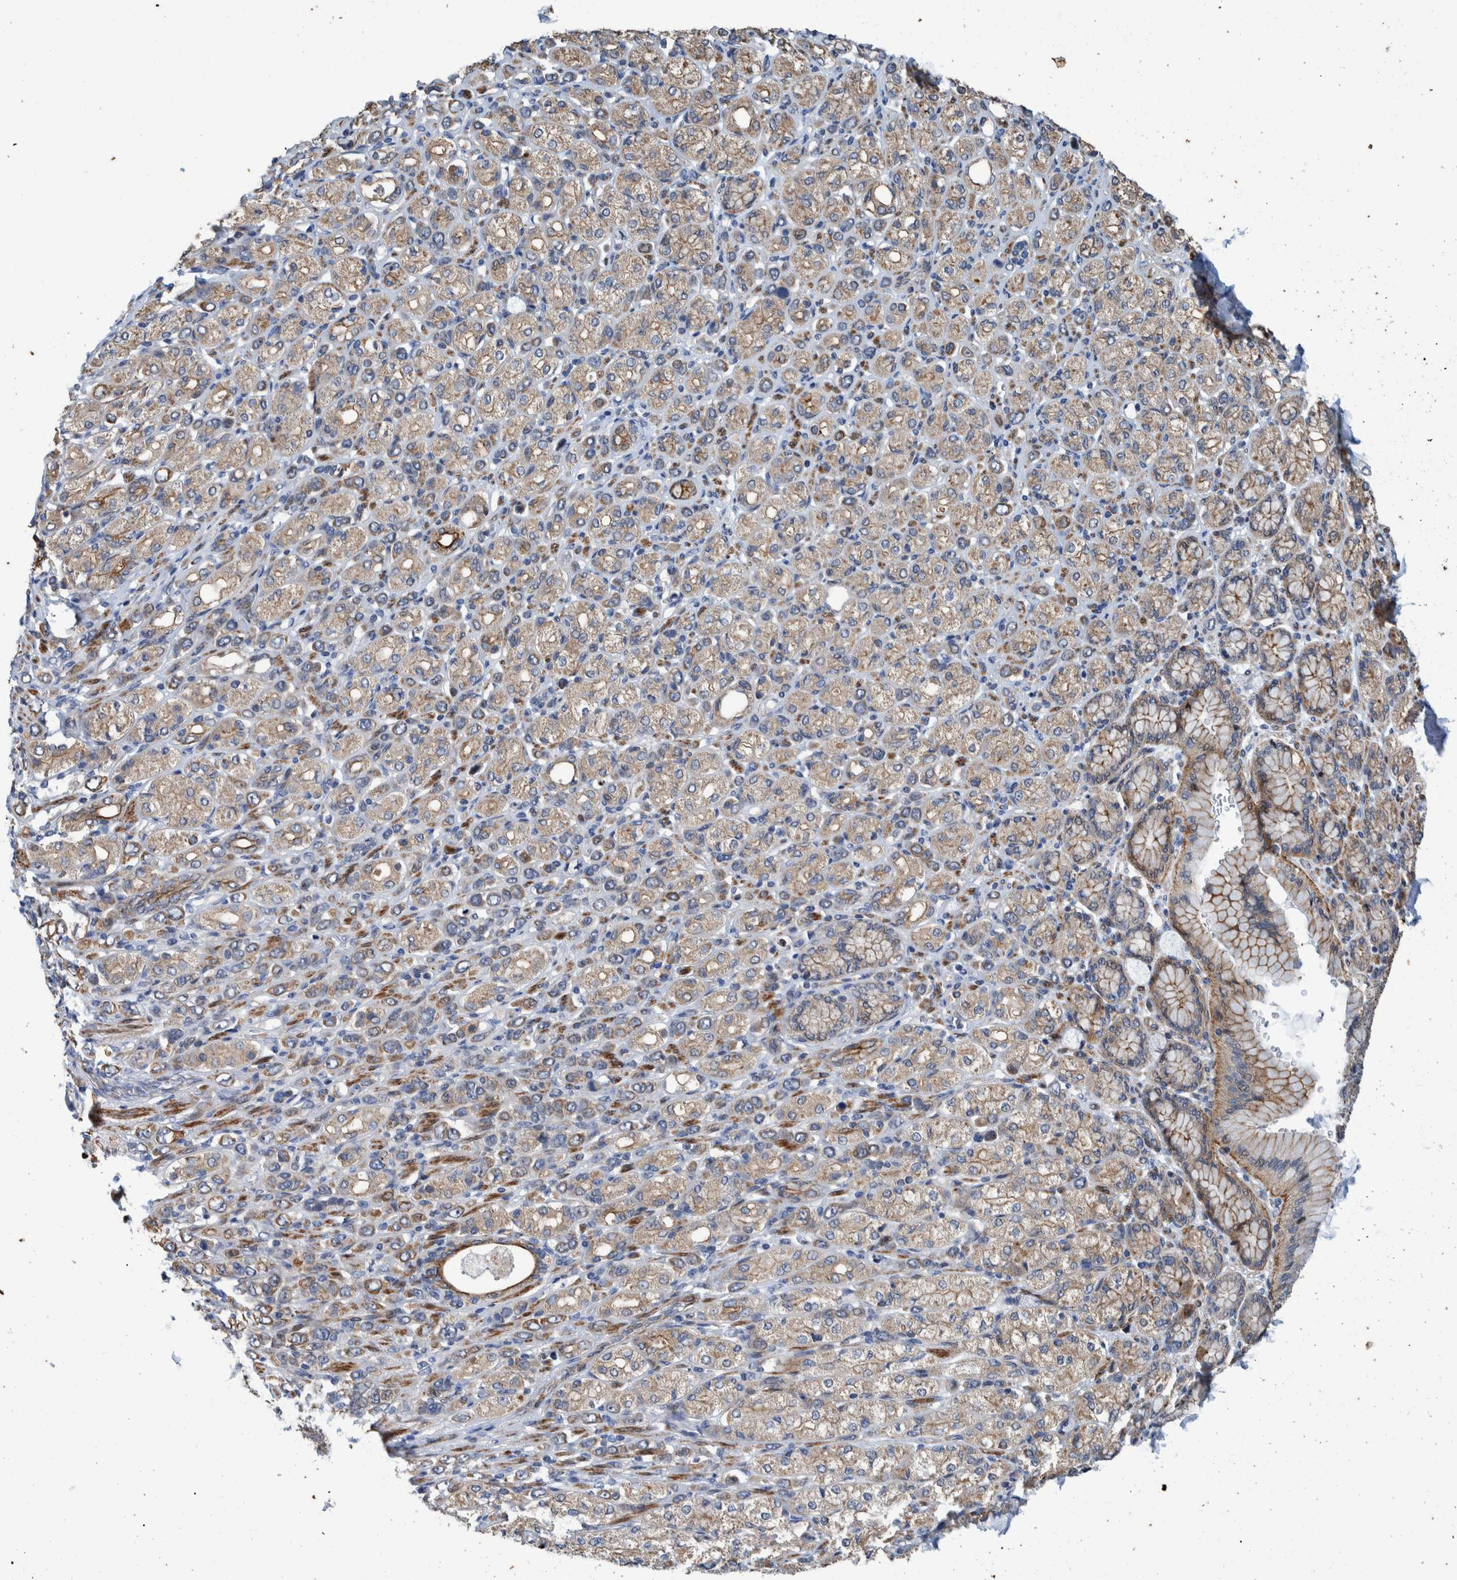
{"staining": {"intensity": "weak", "quantity": ">75%", "location": "cytoplasmic/membranous"}, "tissue": "stomach cancer", "cell_type": "Tumor cells", "image_type": "cancer", "snomed": [{"axis": "morphology", "description": "Adenocarcinoma, NOS"}, {"axis": "topography", "description": "Stomach"}], "caption": "Human stomach cancer (adenocarcinoma) stained with a protein marker demonstrates weak staining in tumor cells.", "gene": "MKS1", "patient": {"sex": "female", "age": 65}}